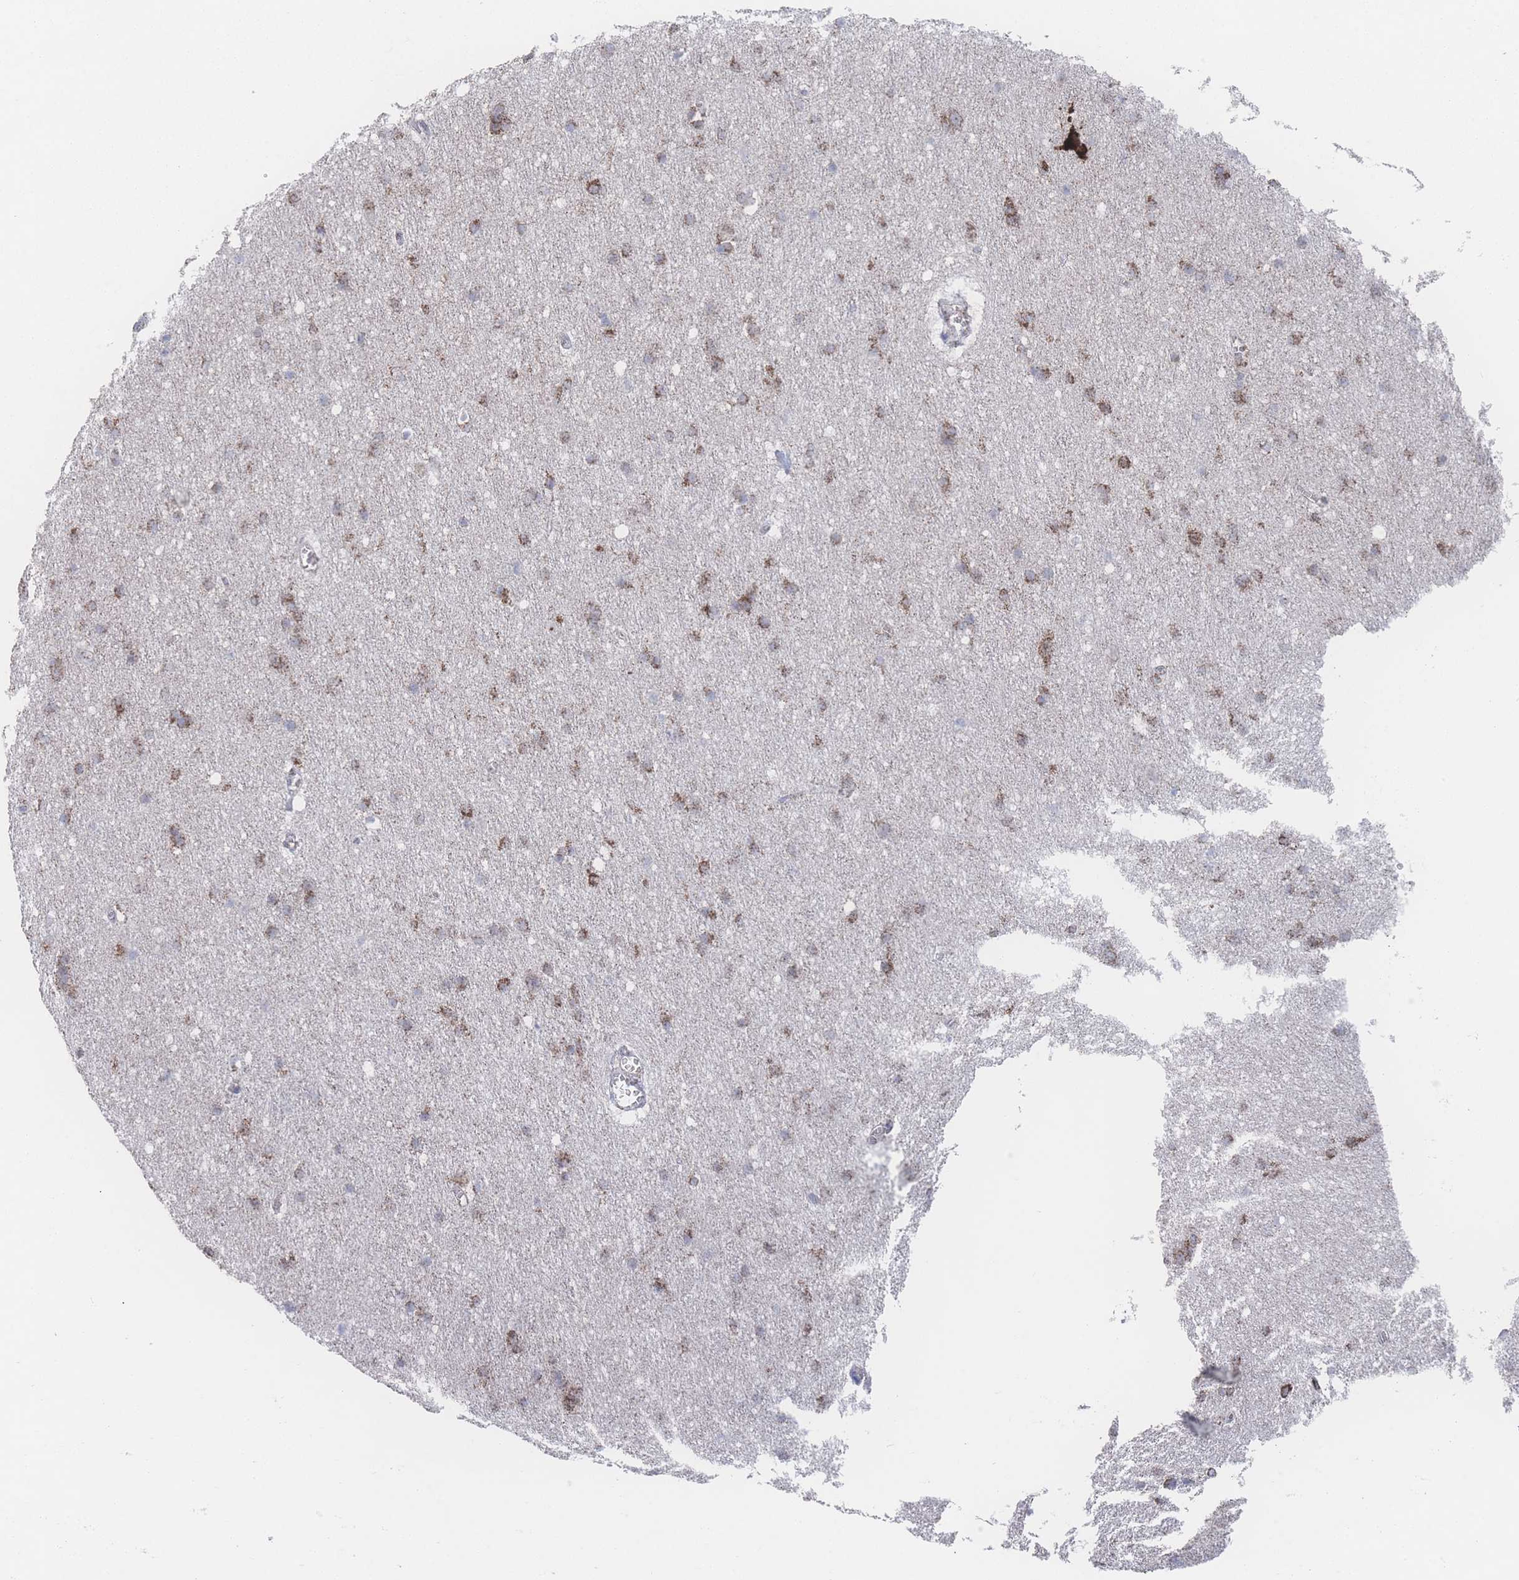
{"staining": {"intensity": "moderate", "quantity": ">75%", "location": "cytoplasmic/membranous"}, "tissue": "cerebral cortex", "cell_type": "Endothelial cells", "image_type": "normal", "snomed": [{"axis": "morphology", "description": "Normal tissue, NOS"}, {"axis": "topography", "description": "Cerebral cortex"}], "caption": "This micrograph exhibits immunohistochemistry (IHC) staining of normal cerebral cortex, with medium moderate cytoplasmic/membranous positivity in approximately >75% of endothelial cells.", "gene": "PEX14", "patient": {"sex": "male", "age": 54}}